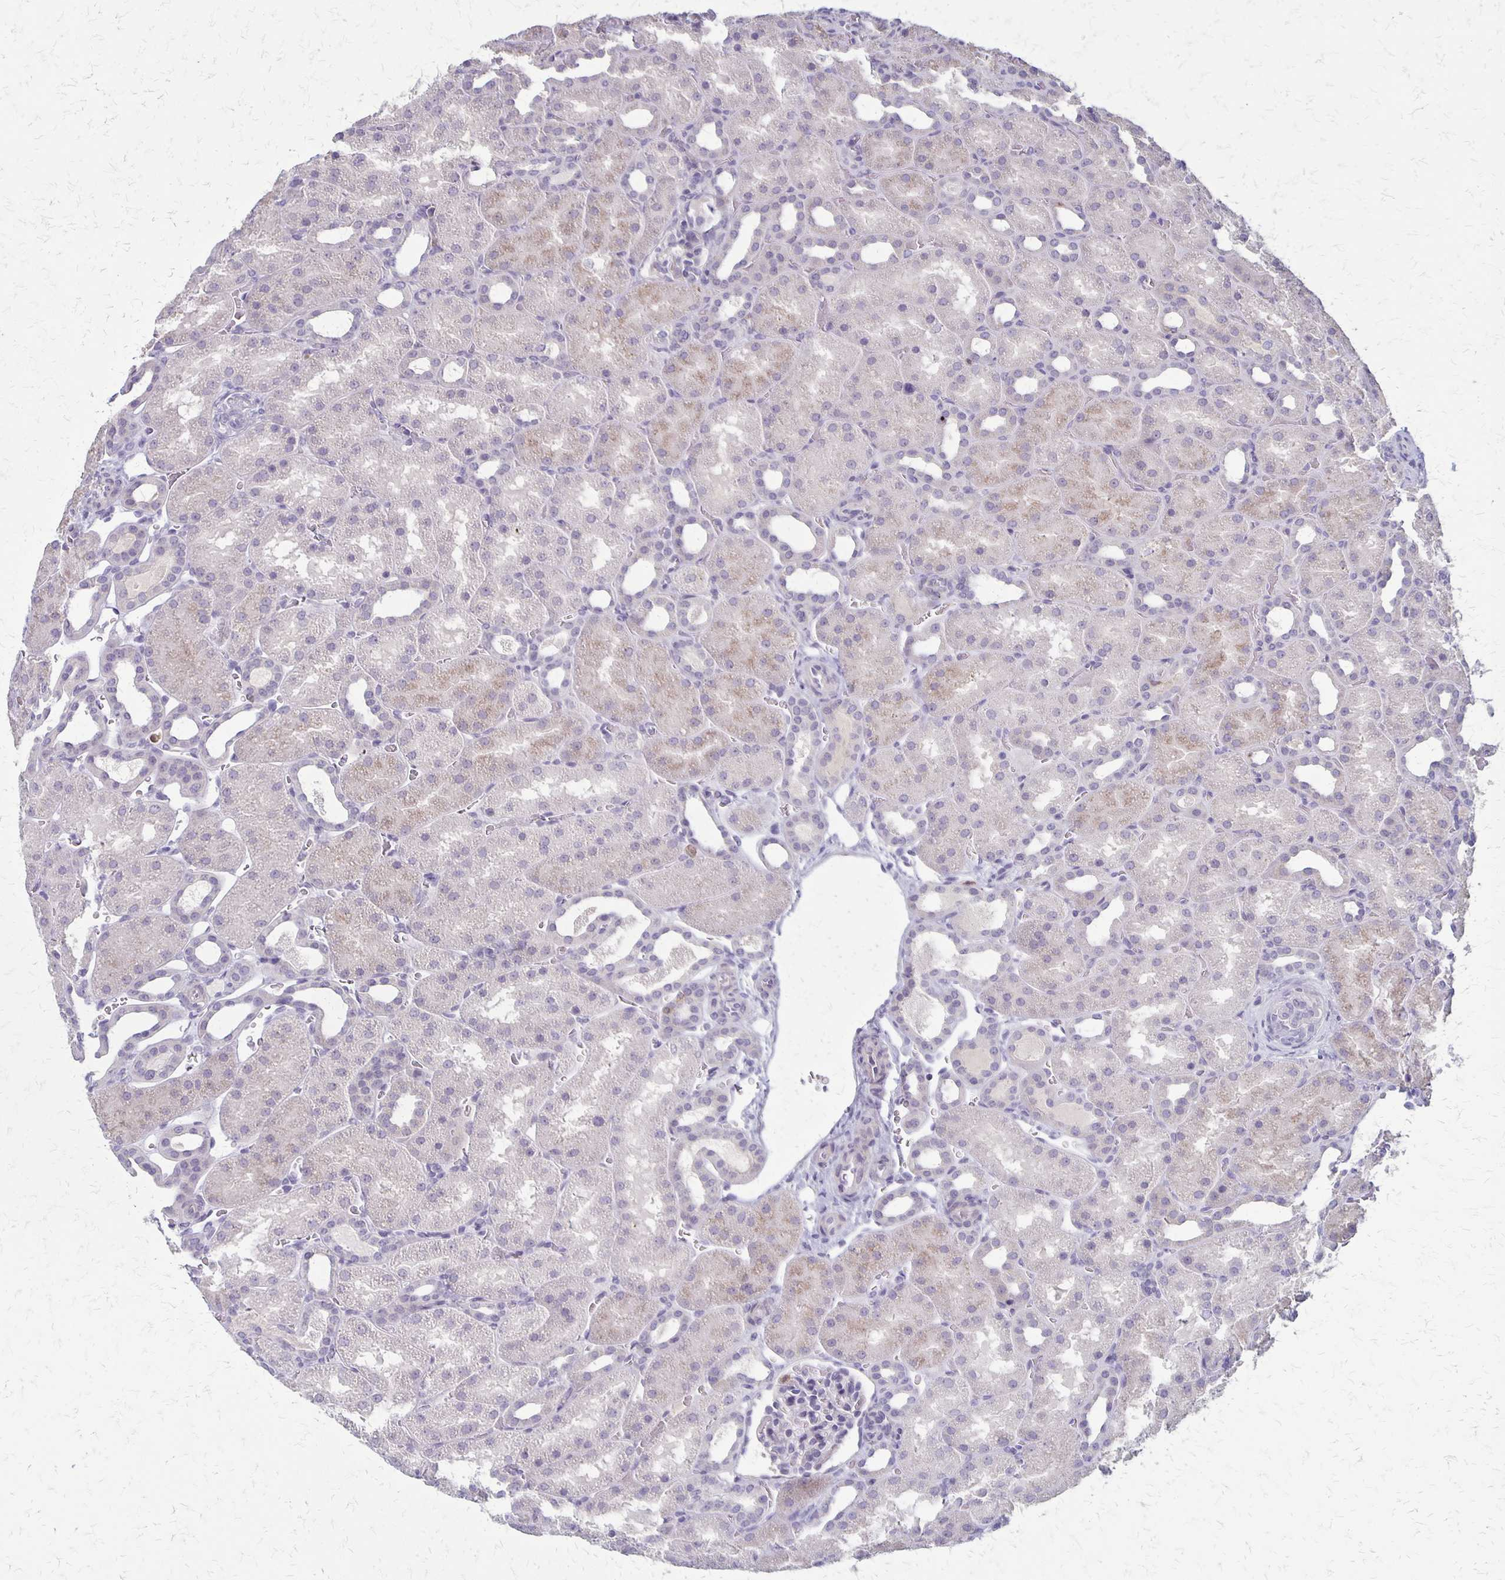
{"staining": {"intensity": "negative", "quantity": "none", "location": "none"}, "tissue": "kidney", "cell_type": "Cells in glomeruli", "image_type": "normal", "snomed": [{"axis": "morphology", "description": "Normal tissue, NOS"}, {"axis": "topography", "description": "Kidney"}], "caption": "Kidney was stained to show a protein in brown. There is no significant staining in cells in glomeruli. (DAB IHC with hematoxylin counter stain).", "gene": "SEPTIN5", "patient": {"sex": "male", "age": 2}}